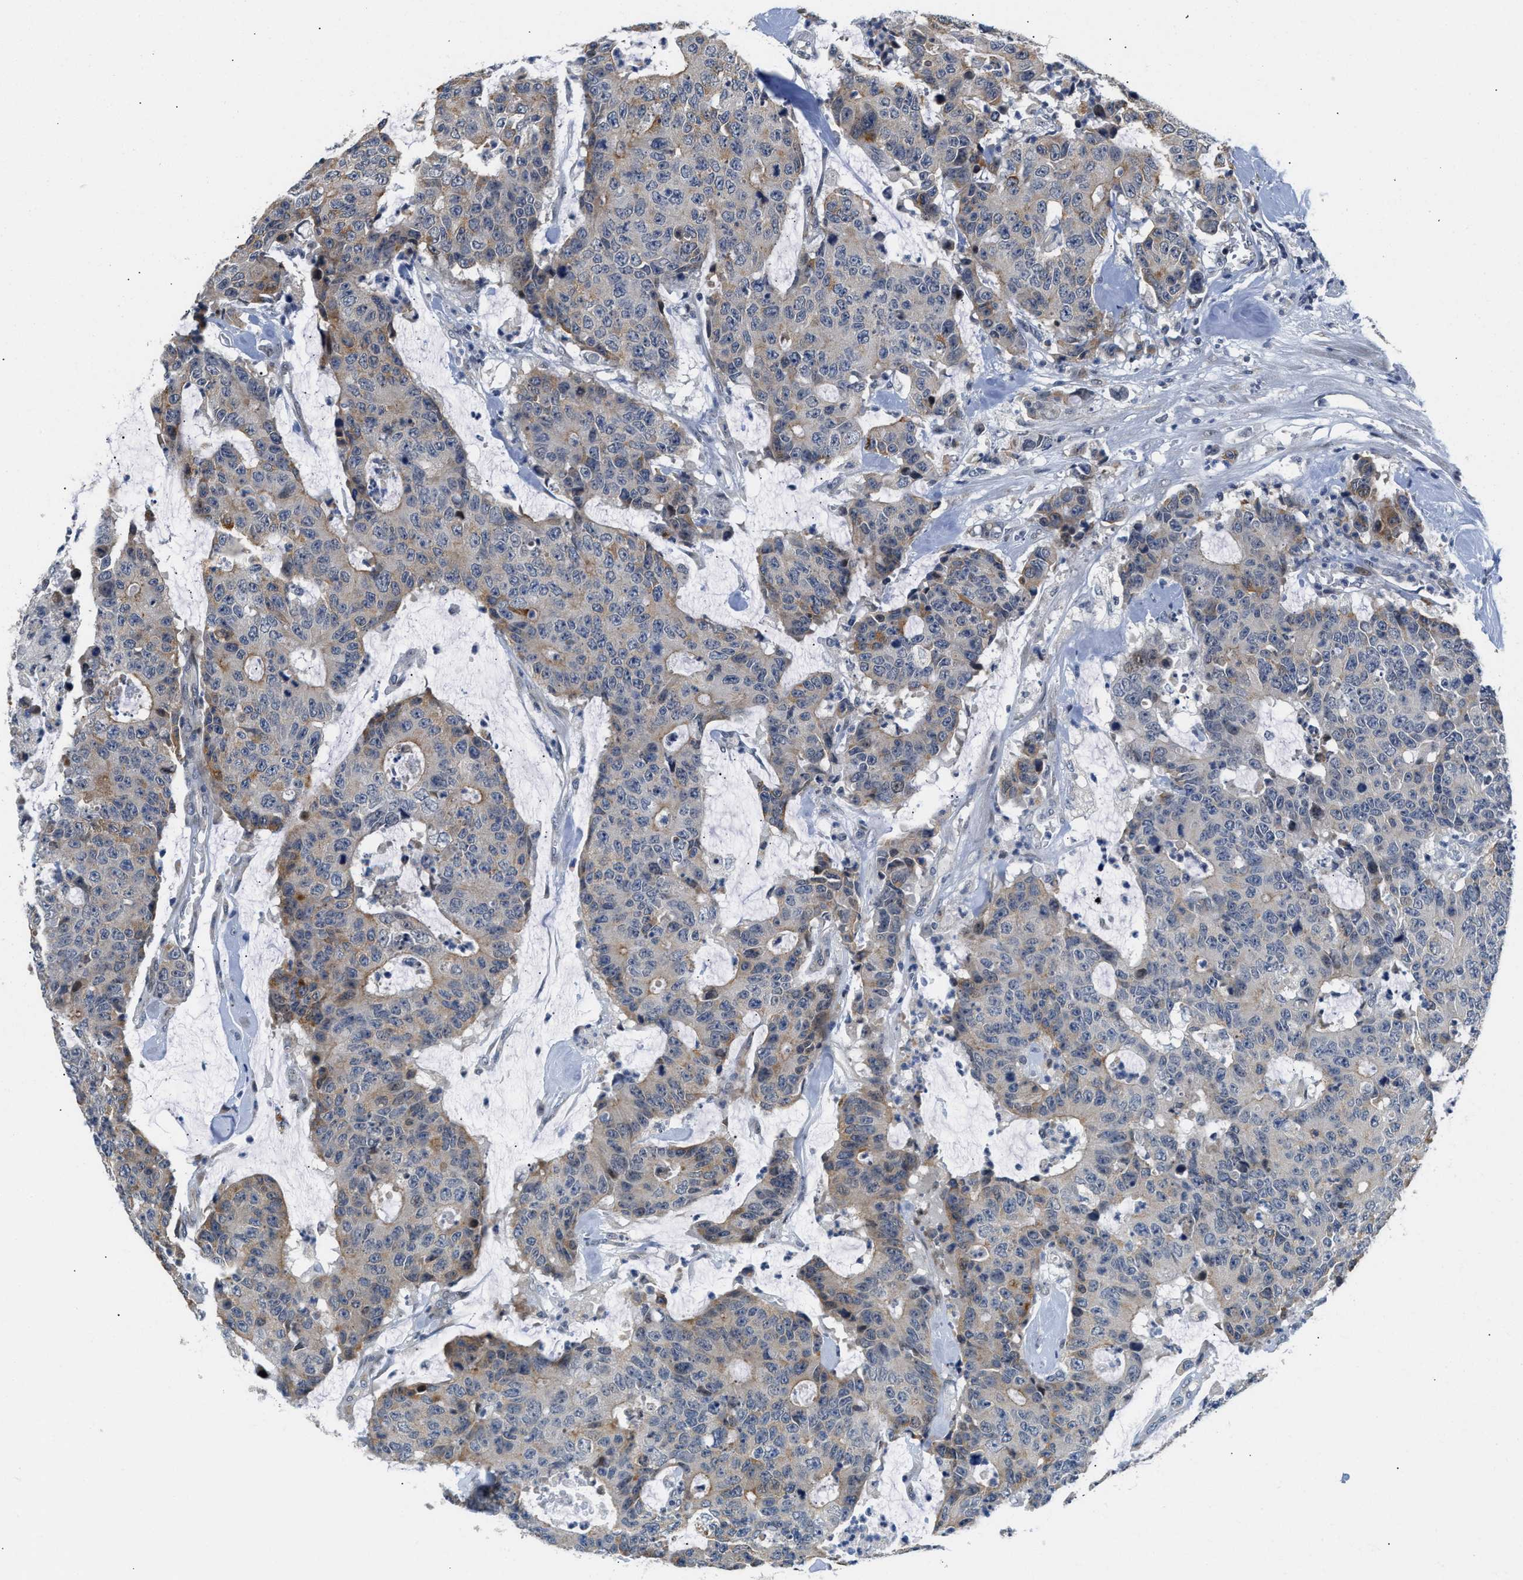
{"staining": {"intensity": "moderate", "quantity": "25%-75%", "location": "cytoplasmic/membranous"}, "tissue": "colorectal cancer", "cell_type": "Tumor cells", "image_type": "cancer", "snomed": [{"axis": "morphology", "description": "Adenocarcinoma, NOS"}, {"axis": "topography", "description": "Colon"}], "caption": "Brown immunohistochemical staining in colorectal adenocarcinoma demonstrates moderate cytoplasmic/membranous staining in approximately 25%-75% of tumor cells.", "gene": "PPM1H", "patient": {"sex": "female", "age": 86}}